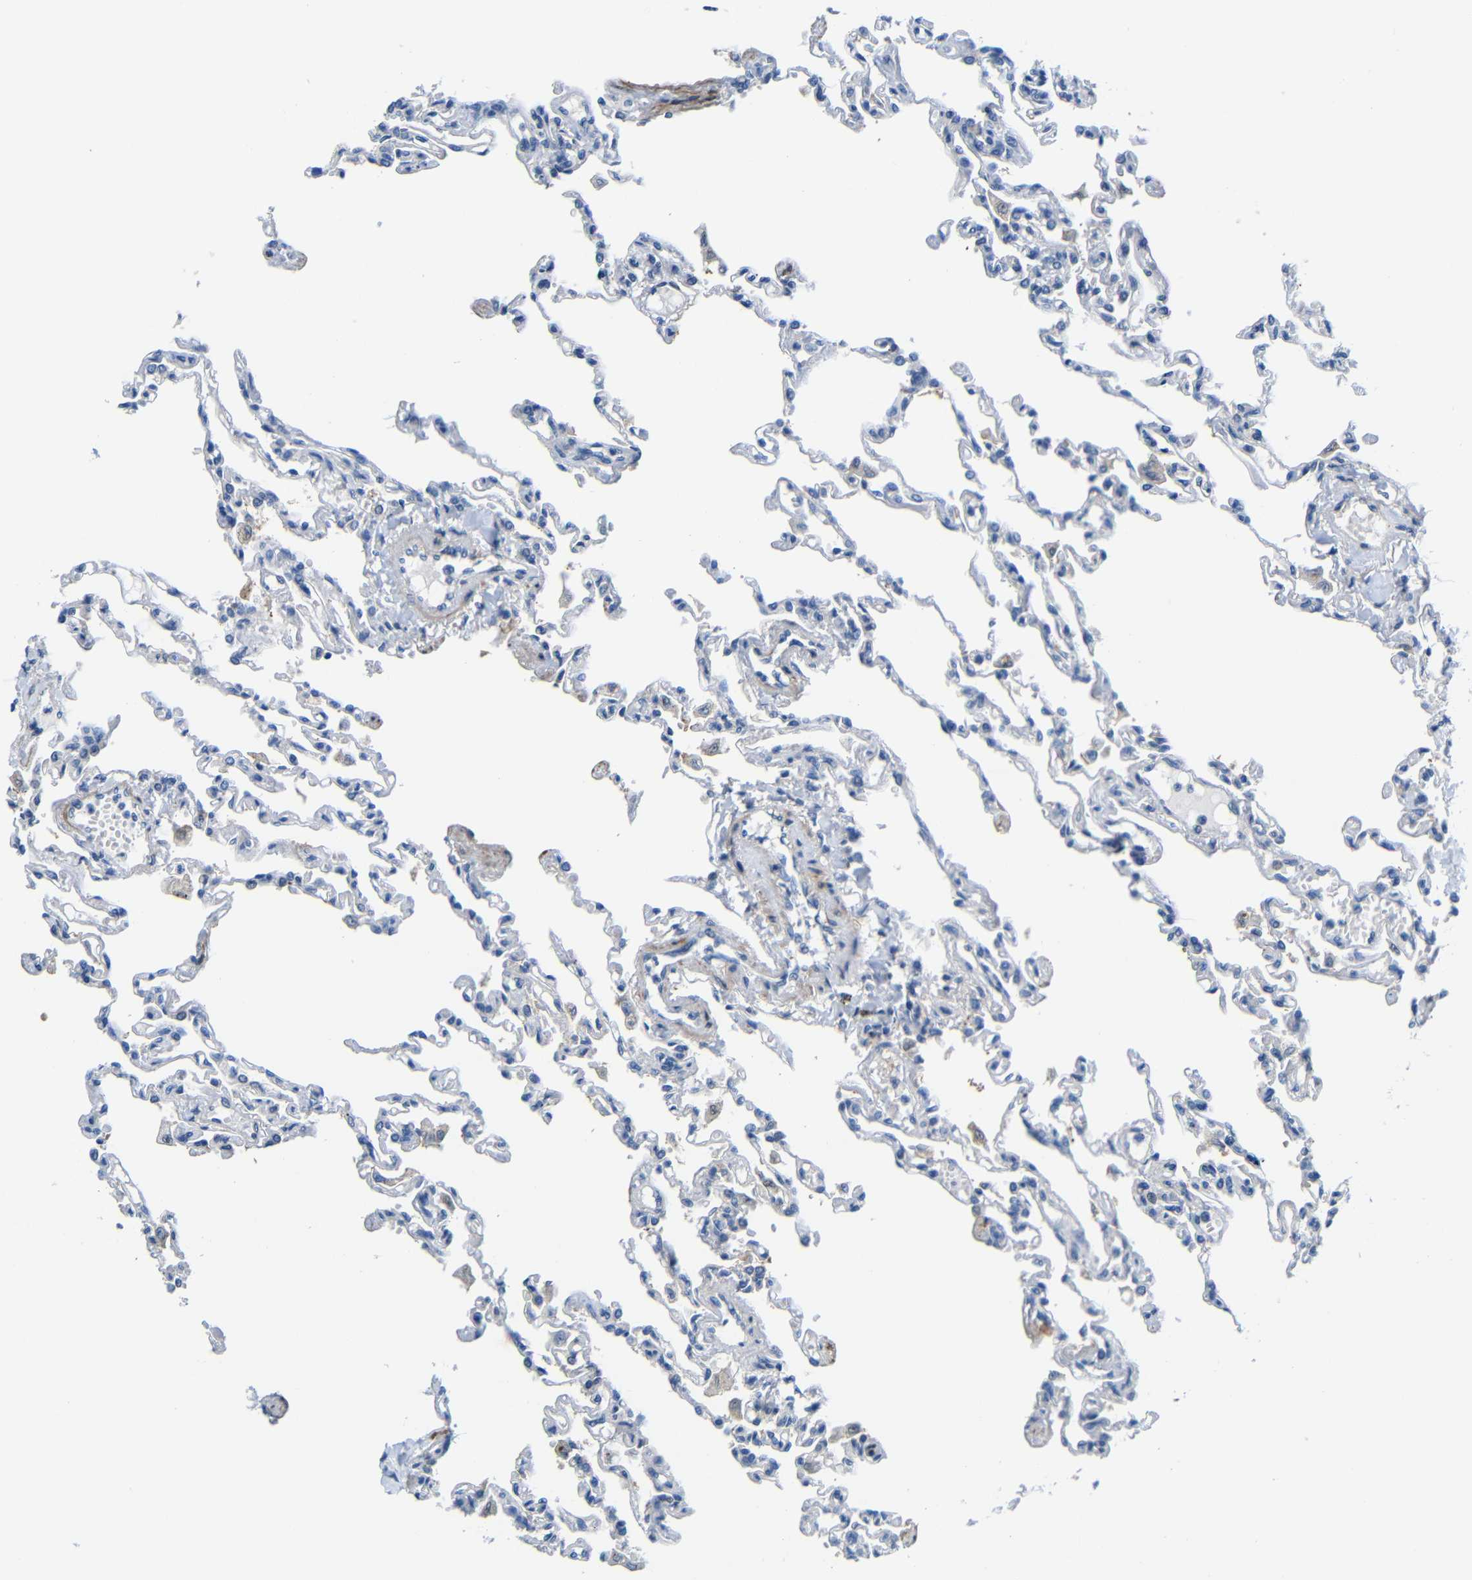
{"staining": {"intensity": "weak", "quantity": "<25%", "location": "cytoplasmic/membranous"}, "tissue": "lung", "cell_type": "Alveolar cells", "image_type": "normal", "snomed": [{"axis": "morphology", "description": "Normal tissue, NOS"}, {"axis": "topography", "description": "Lung"}], "caption": "A high-resolution micrograph shows IHC staining of normal lung, which shows no significant expression in alveolar cells. The staining is performed using DAB (3,3'-diaminobenzidine) brown chromogen with nuclei counter-stained in using hematoxylin.", "gene": "NEGR1", "patient": {"sex": "male", "age": 21}}